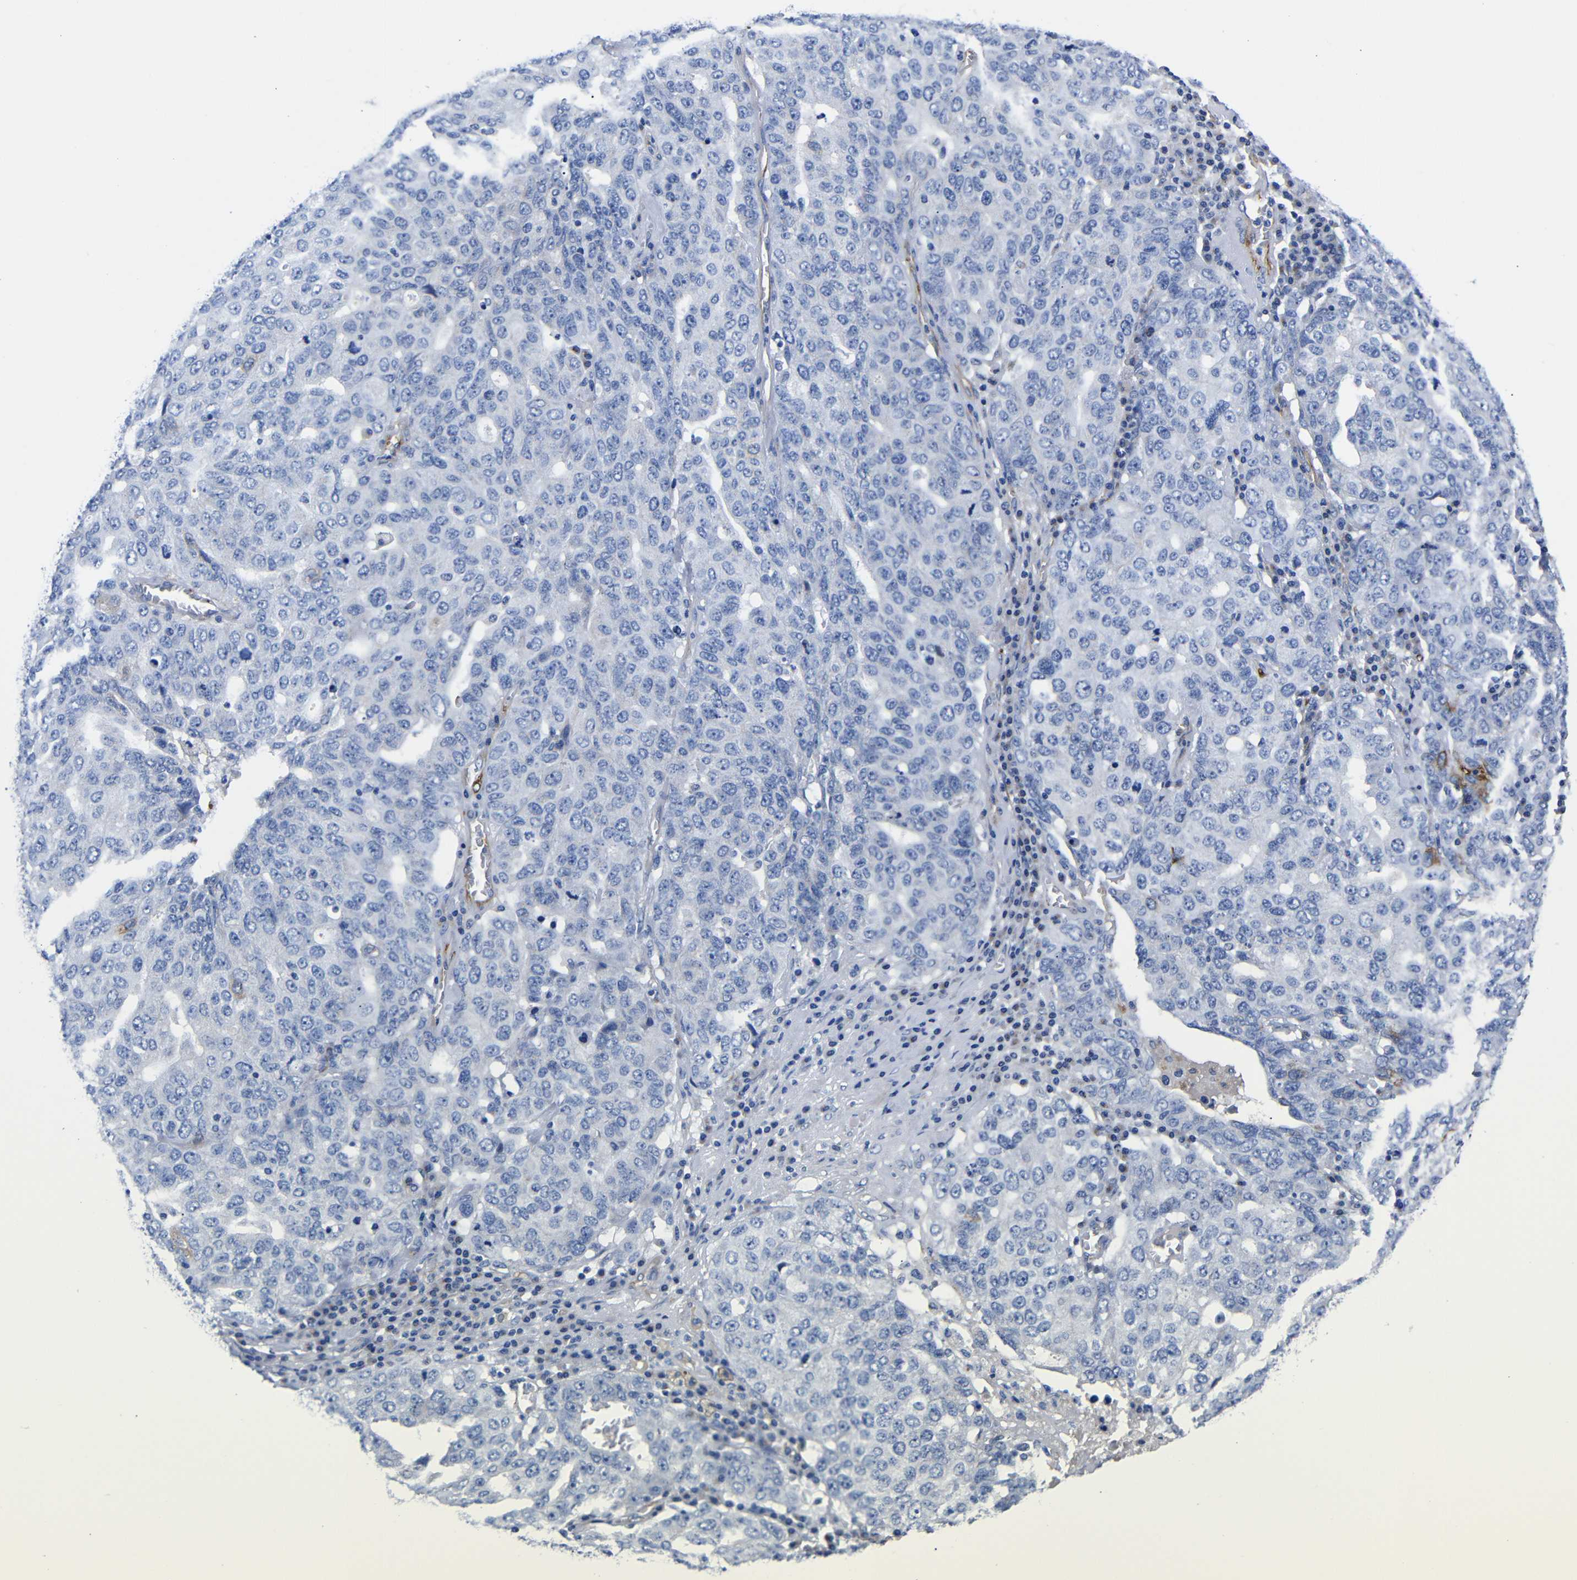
{"staining": {"intensity": "negative", "quantity": "none", "location": "none"}, "tissue": "ovarian cancer", "cell_type": "Tumor cells", "image_type": "cancer", "snomed": [{"axis": "morphology", "description": "Carcinoma, endometroid"}, {"axis": "topography", "description": "Ovary"}], "caption": "Tumor cells are negative for brown protein staining in ovarian endometroid carcinoma.", "gene": "LRIG1", "patient": {"sex": "female", "age": 62}}